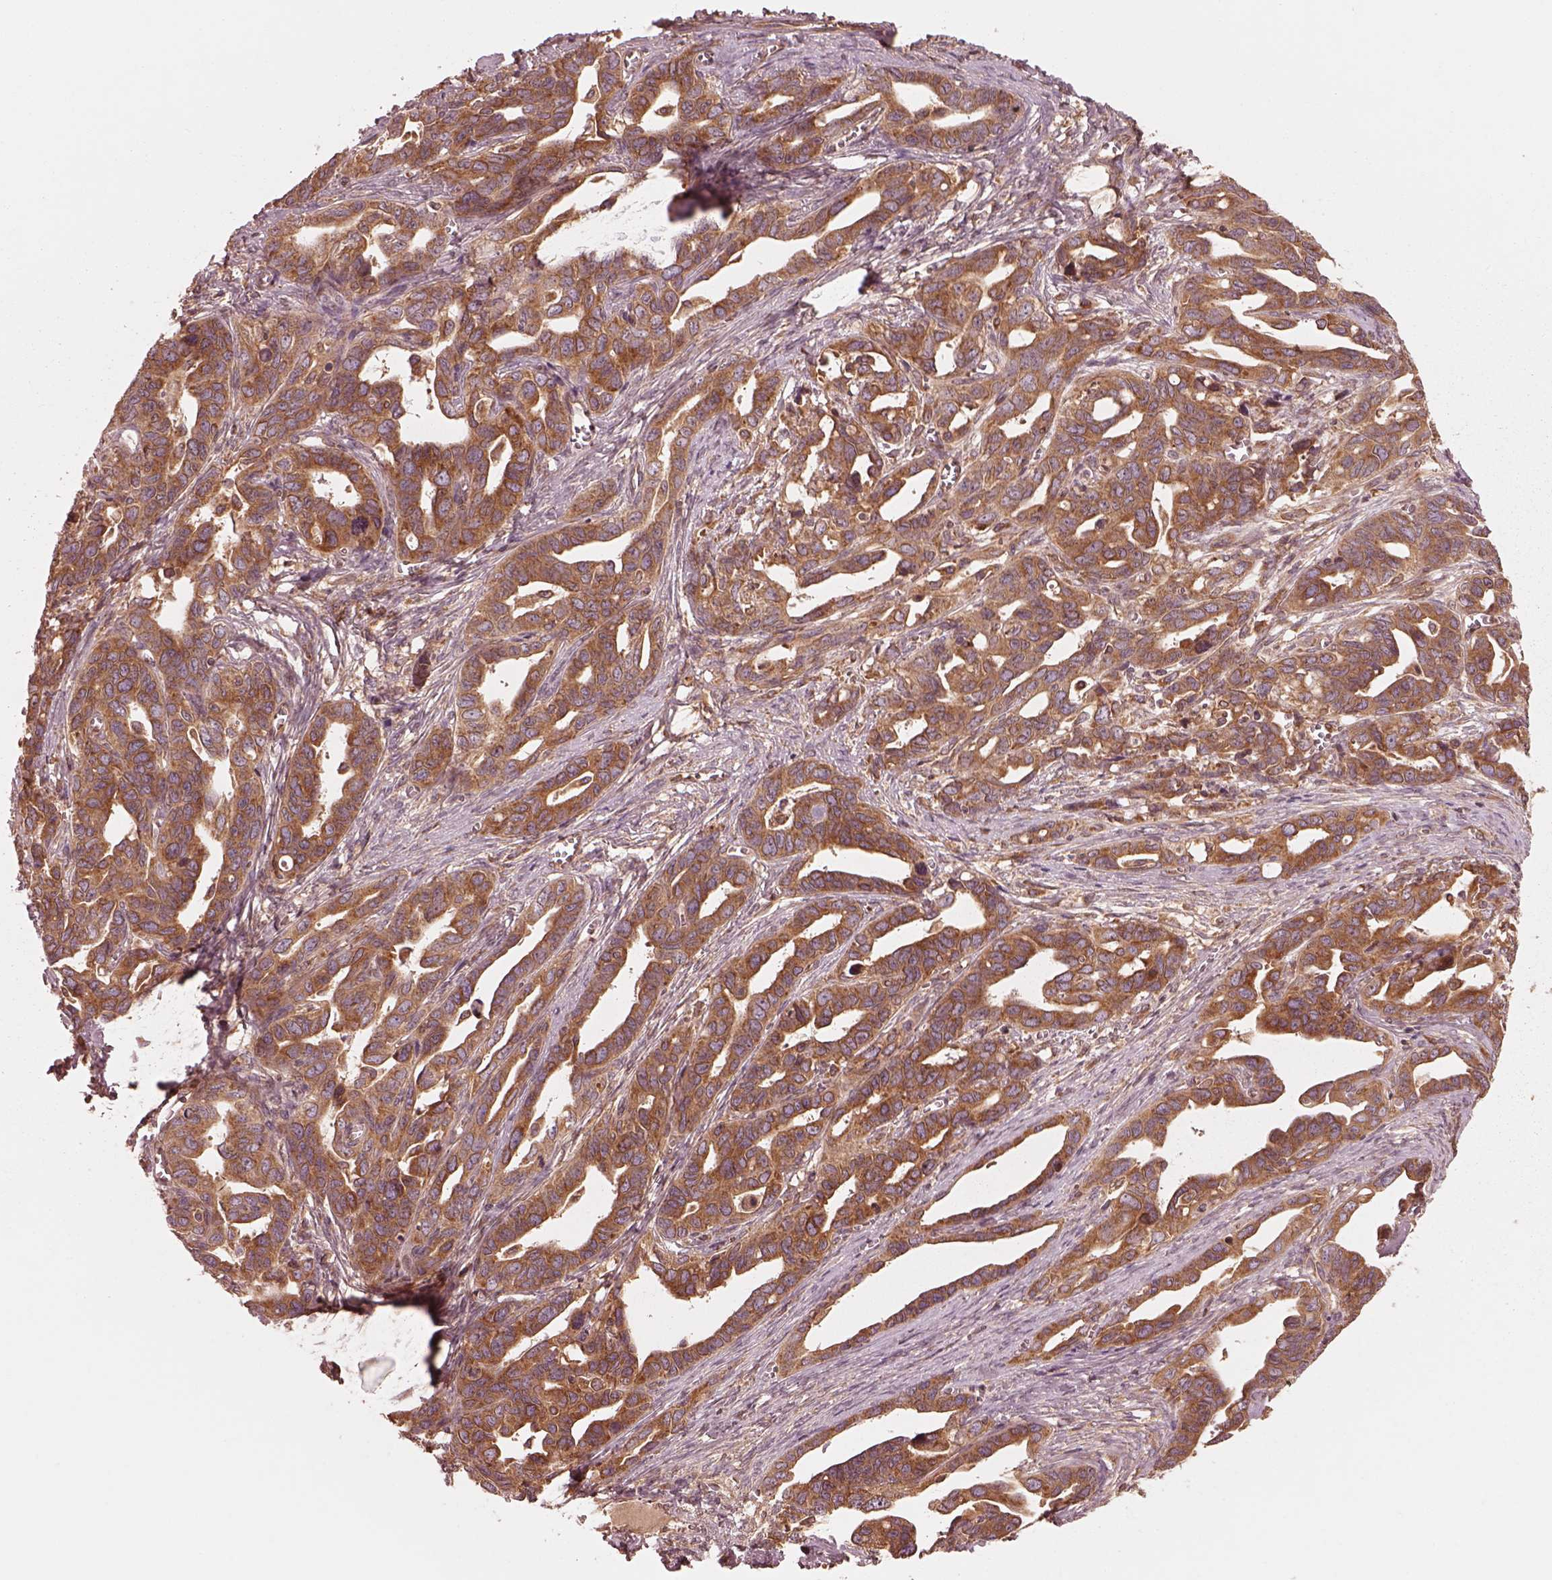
{"staining": {"intensity": "moderate", "quantity": ">75%", "location": "cytoplasmic/membranous"}, "tissue": "ovarian cancer", "cell_type": "Tumor cells", "image_type": "cancer", "snomed": [{"axis": "morphology", "description": "Cystadenocarcinoma, serous, NOS"}, {"axis": "topography", "description": "Ovary"}], "caption": "There is medium levels of moderate cytoplasmic/membranous positivity in tumor cells of ovarian serous cystadenocarcinoma, as demonstrated by immunohistochemical staining (brown color).", "gene": "PIK3R2", "patient": {"sex": "female", "age": 69}}